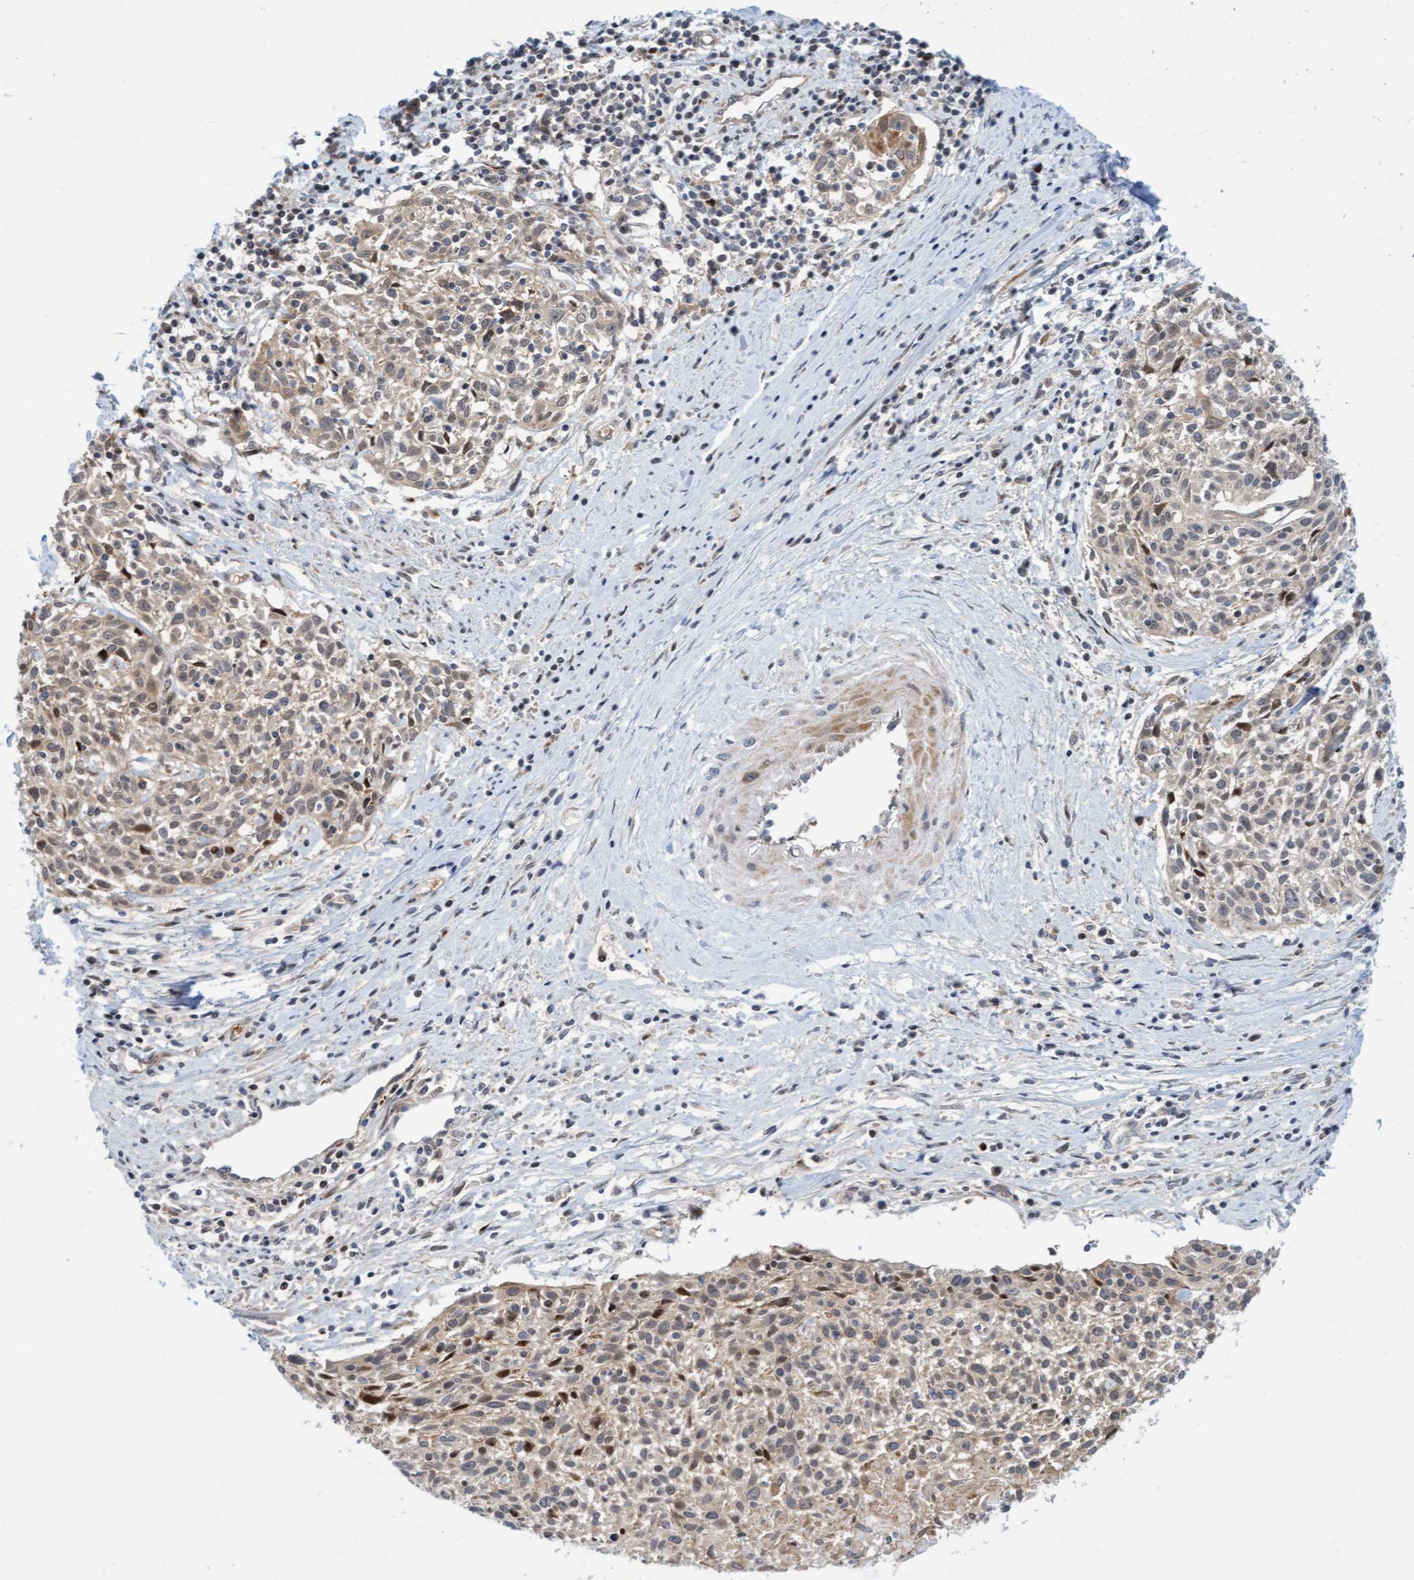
{"staining": {"intensity": "moderate", "quantity": "25%-75%", "location": "nuclear"}, "tissue": "cervical cancer", "cell_type": "Tumor cells", "image_type": "cancer", "snomed": [{"axis": "morphology", "description": "Squamous cell carcinoma, NOS"}, {"axis": "topography", "description": "Cervix"}], "caption": "Tumor cells display moderate nuclear positivity in approximately 25%-75% of cells in cervical squamous cell carcinoma.", "gene": "EIF4EBP1", "patient": {"sex": "female", "age": 51}}